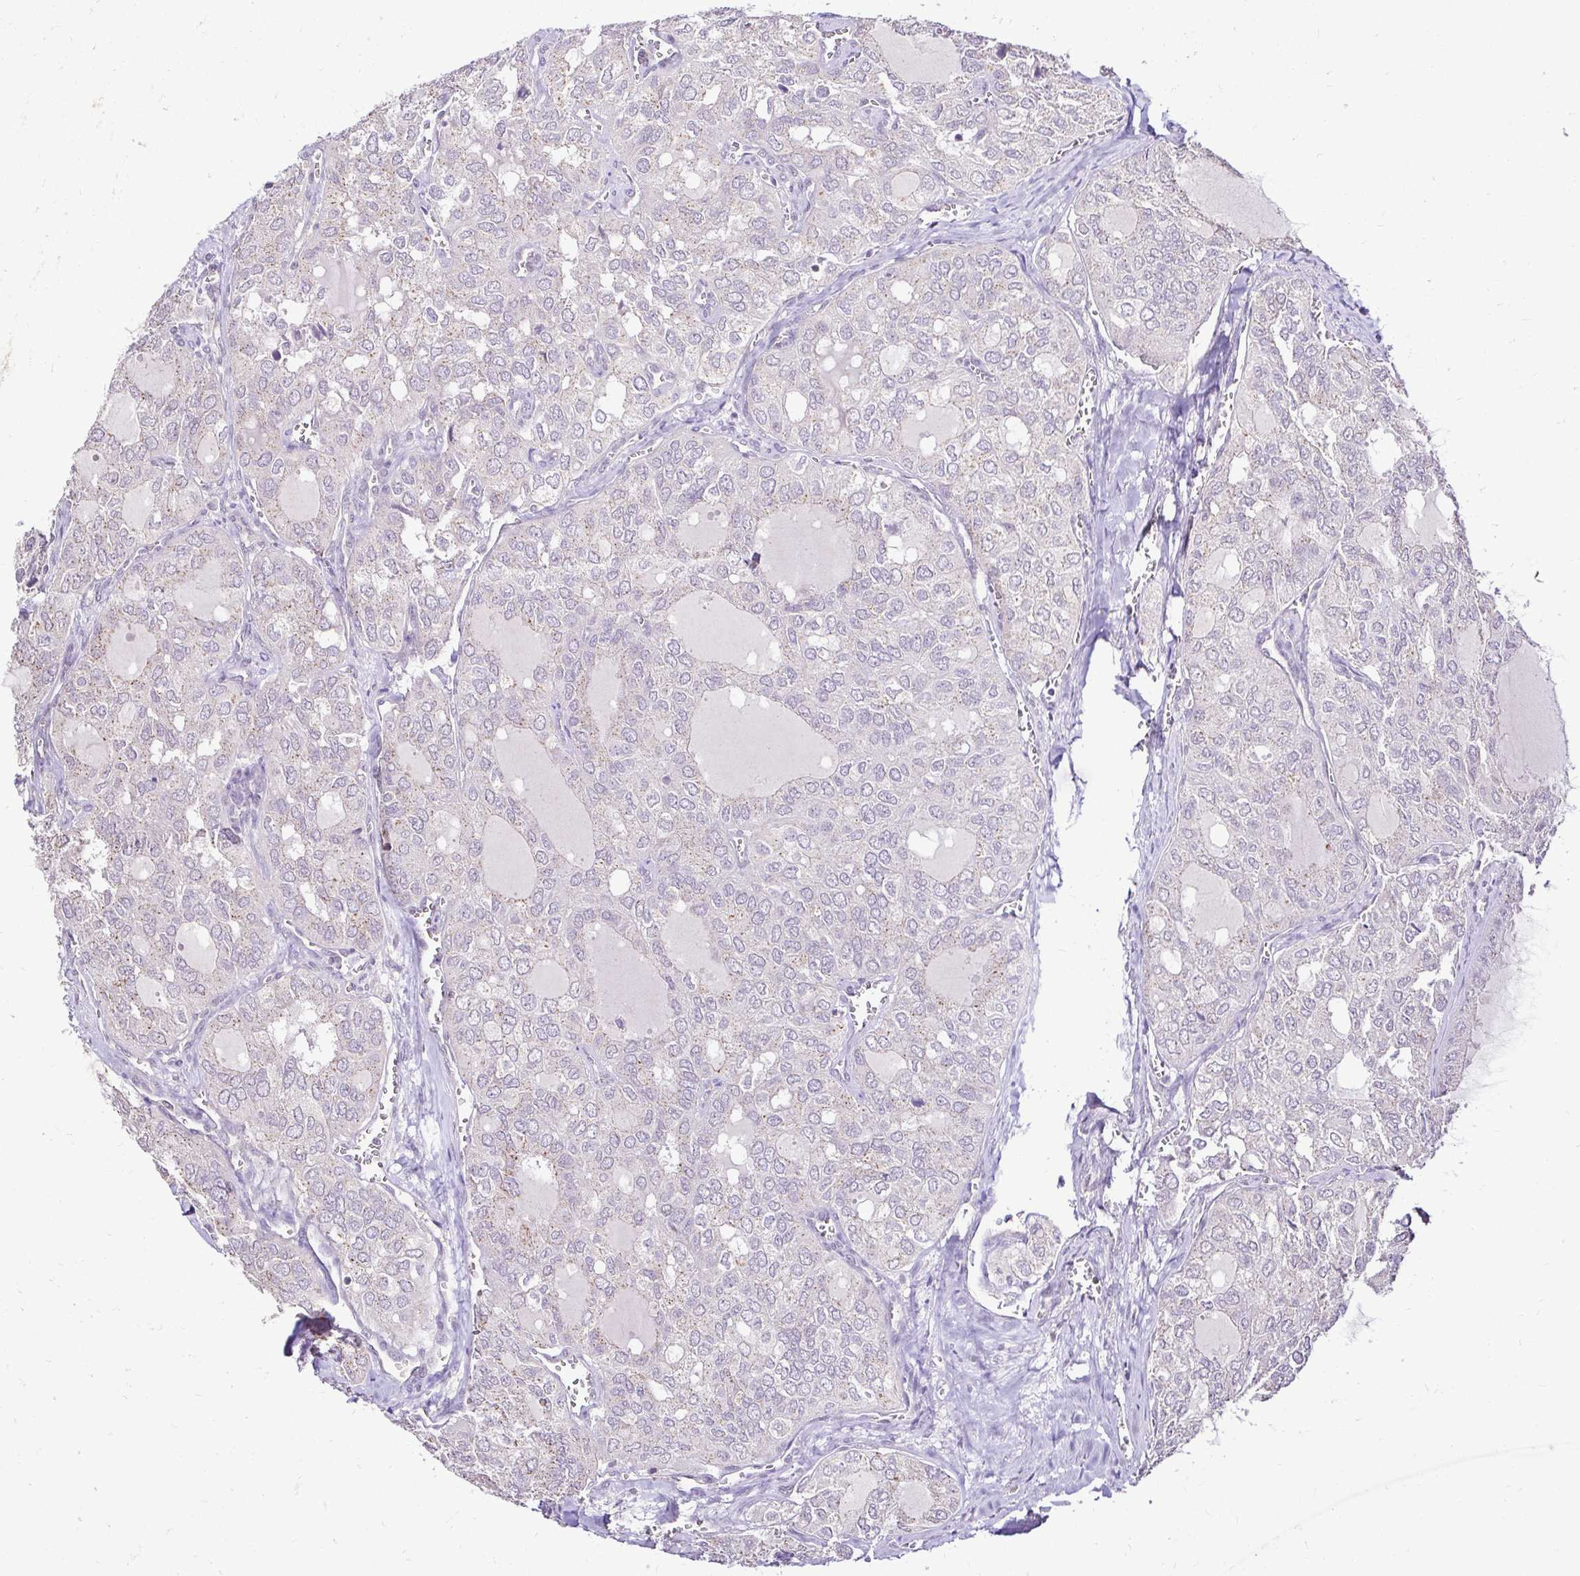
{"staining": {"intensity": "weak", "quantity": "<25%", "location": "cytoplasmic/membranous"}, "tissue": "thyroid cancer", "cell_type": "Tumor cells", "image_type": "cancer", "snomed": [{"axis": "morphology", "description": "Follicular adenoma carcinoma, NOS"}, {"axis": "topography", "description": "Thyroid gland"}], "caption": "The immunohistochemistry image has no significant expression in tumor cells of thyroid cancer tissue.", "gene": "KIAA1210", "patient": {"sex": "male", "age": 75}}